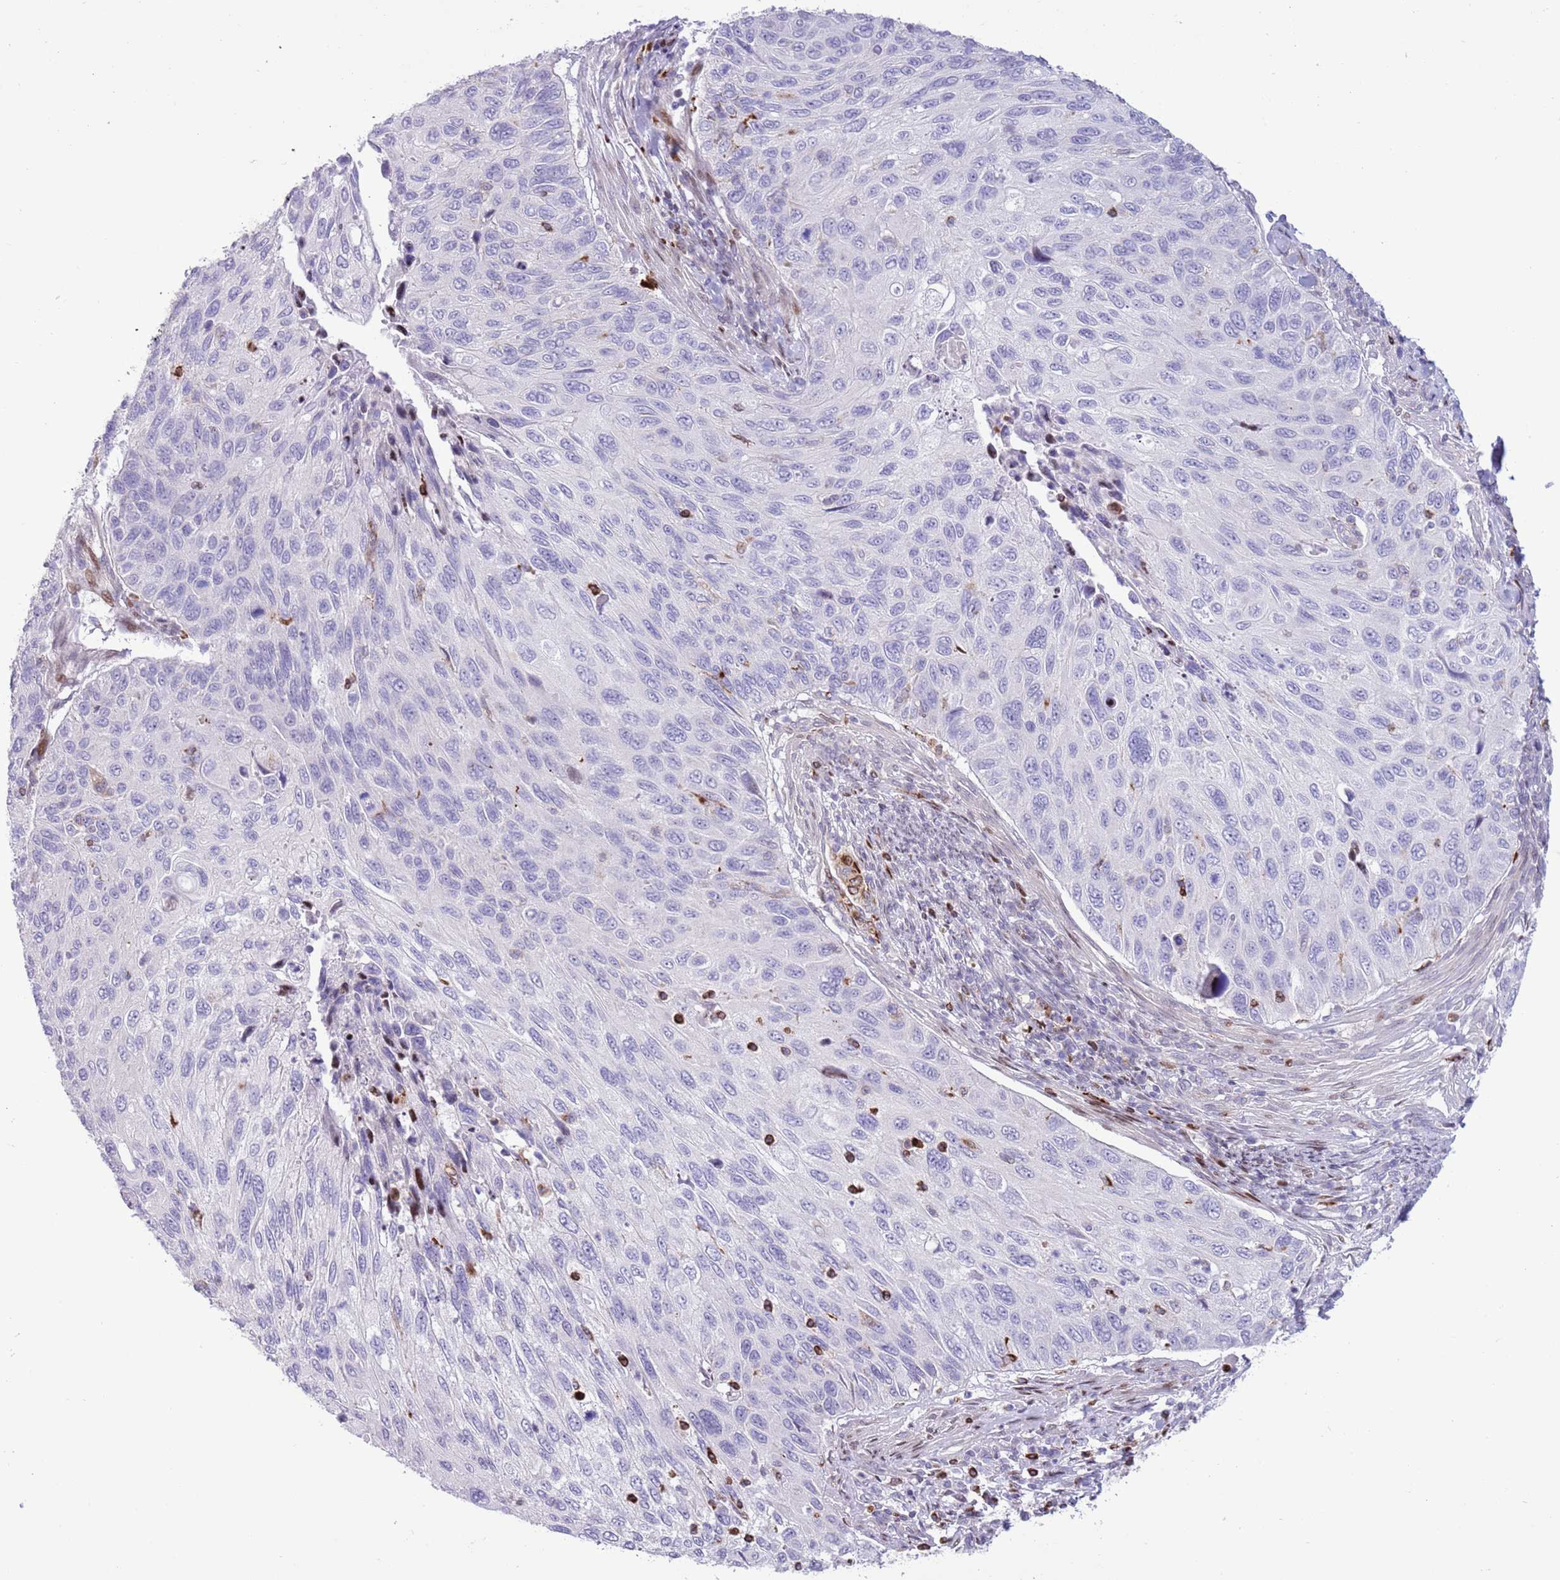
{"staining": {"intensity": "negative", "quantity": "none", "location": "none"}, "tissue": "cervical cancer", "cell_type": "Tumor cells", "image_type": "cancer", "snomed": [{"axis": "morphology", "description": "Squamous cell carcinoma, NOS"}, {"axis": "topography", "description": "Cervix"}], "caption": "High power microscopy image of an IHC histopathology image of cervical squamous cell carcinoma, revealing no significant expression in tumor cells. (Brightfield microscopy of DAB IHC at high magnification).", "gene": "ANO8", "patient": {"sex": "female", "age": 70}}